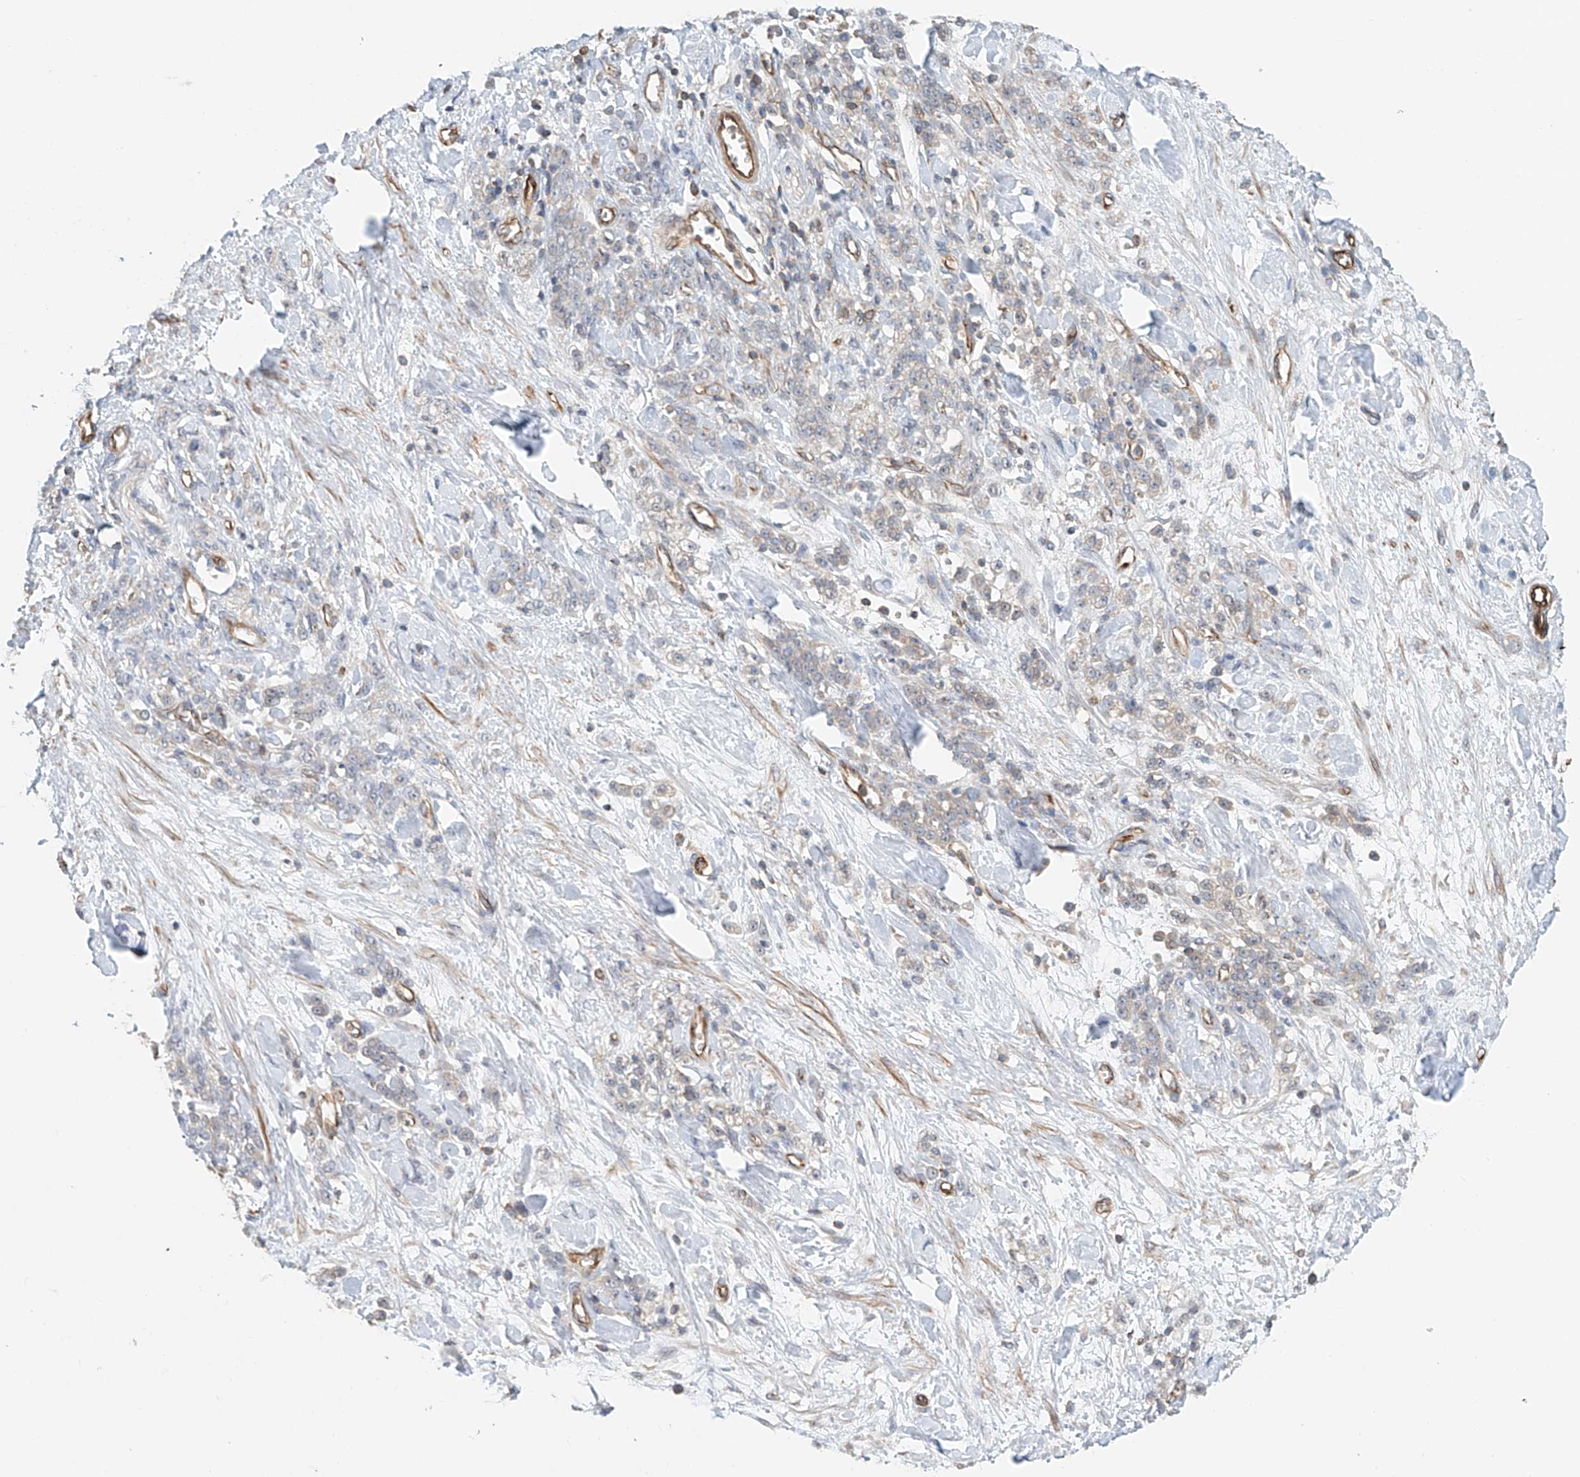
{"staining": {"intensity": "negative", "quantity": "none", "location": "none"}, "tissue": "stomach cancer", "cell_type": "Tumor cells", "image_type": "cancer", "snomed": [{"axis": "morphology", "description": "Normal tissue, NOS"}, {"axis": "morphology", "description": "Adenocarcinoma, NOS"}, {"axis": "topography", "description": "Stomach"}], "caption": "The micrograph exhibits no significant positivity in tumor cells of stomach cancer.", "gene": "FRYL", "patient": {"sex": "male", "age": 82}}